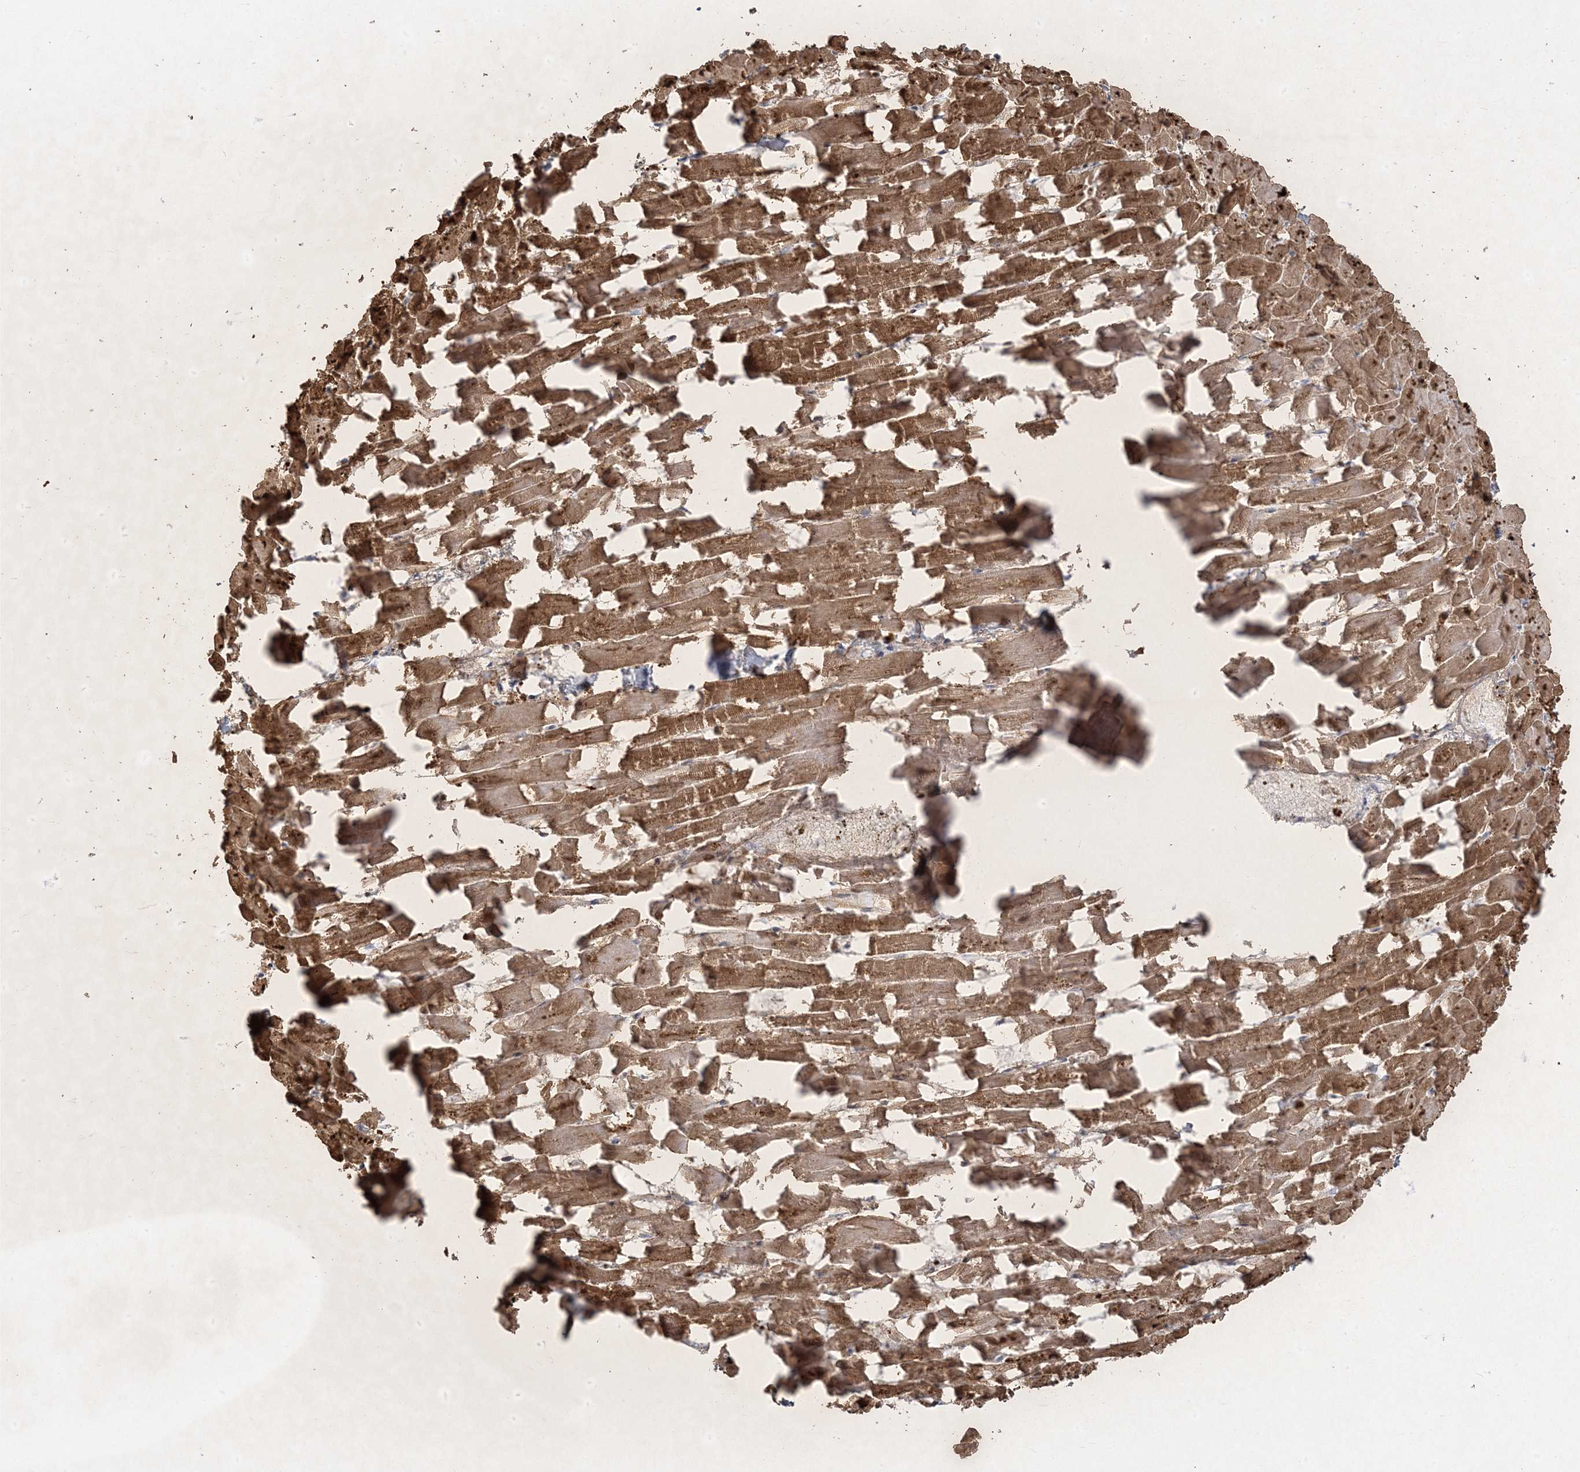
{"staining": {"intensity": "moderate", "quantity": ">75%", "location": "cytoplasmic/membranous"}, "tissue": "heart muscle", "cell_type": "Cardiomyocytes", "image_type": "normal", "snomed": [{"axis": "morphology", "description": "Normal tissue, NOS"}, {"axis": "topography", "description": "Heart"}], "caption": "An immunohistochemistry (IHC) image of normal tissue is shown. Protein staining in brown shows moderate cytoplasmic/membranous positivity in heart muscle within cardiomyocytes.", "gene": "ZC3H6", "patient": {"sex": "female", "age": 64}}